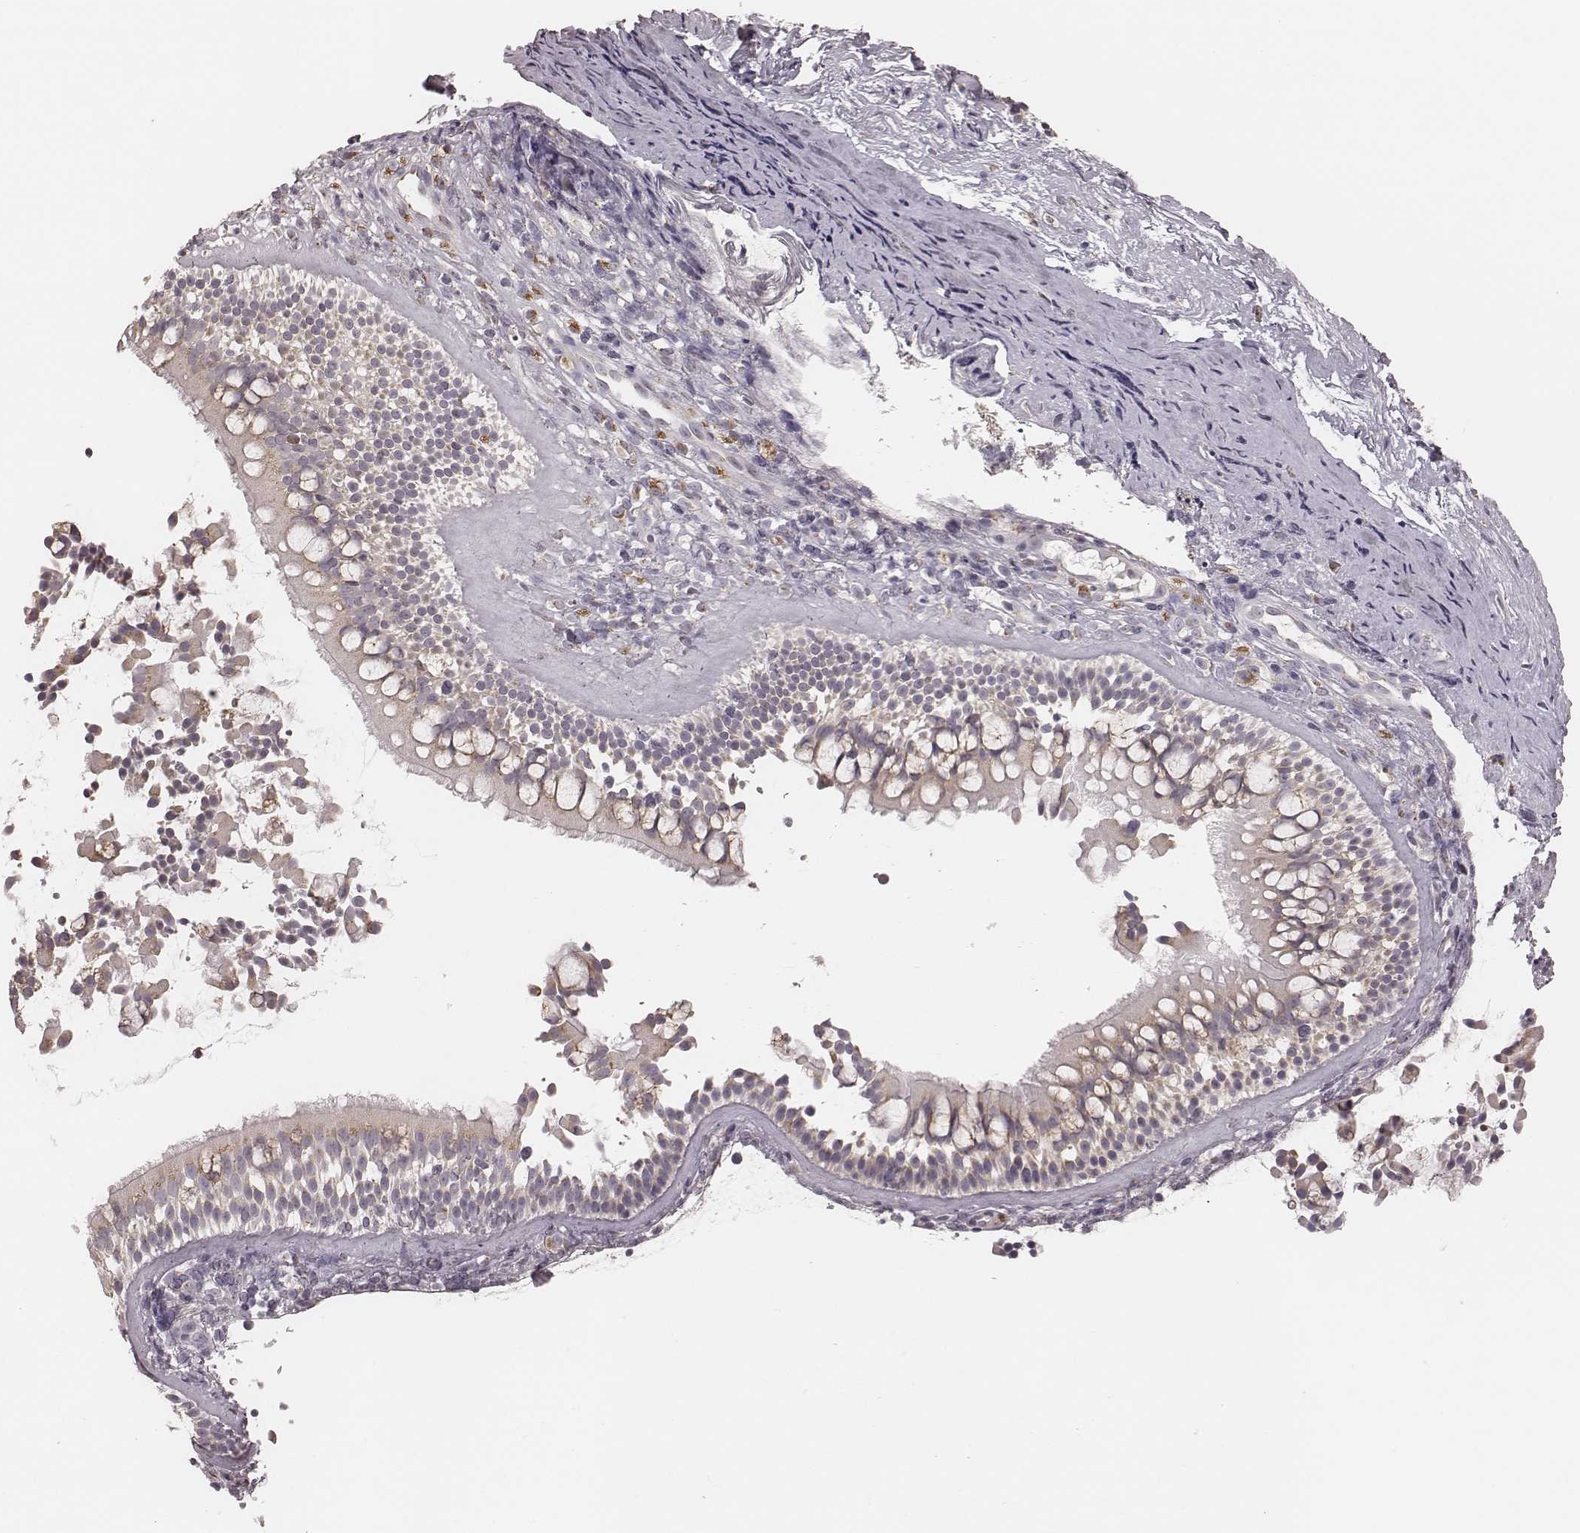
{"staining": {"intensity": "moderate", "quantity": "<25%", "location": "cytoplasmic/membranous"}, "tissue": "nasopharynx", "cell_type": "Respiratory epithelial cells", "image_type": "normal", "snomed": [{"axis": "morphology", "description": "Normal tissue, NOS"}, {"axis": "topography", "description": "Nasopharynx"}], "caption": "Nasopharynx stained with DAB (3,3'-diaminobenzidine) immunohistochemistry (IHC) reveals low levels of moderate cytoplasmic/membranous staining in approximately <25% of respiratory epithelial cells.", "gene": "P2RX5", "patient": {"sex": "male", "age": 68}}